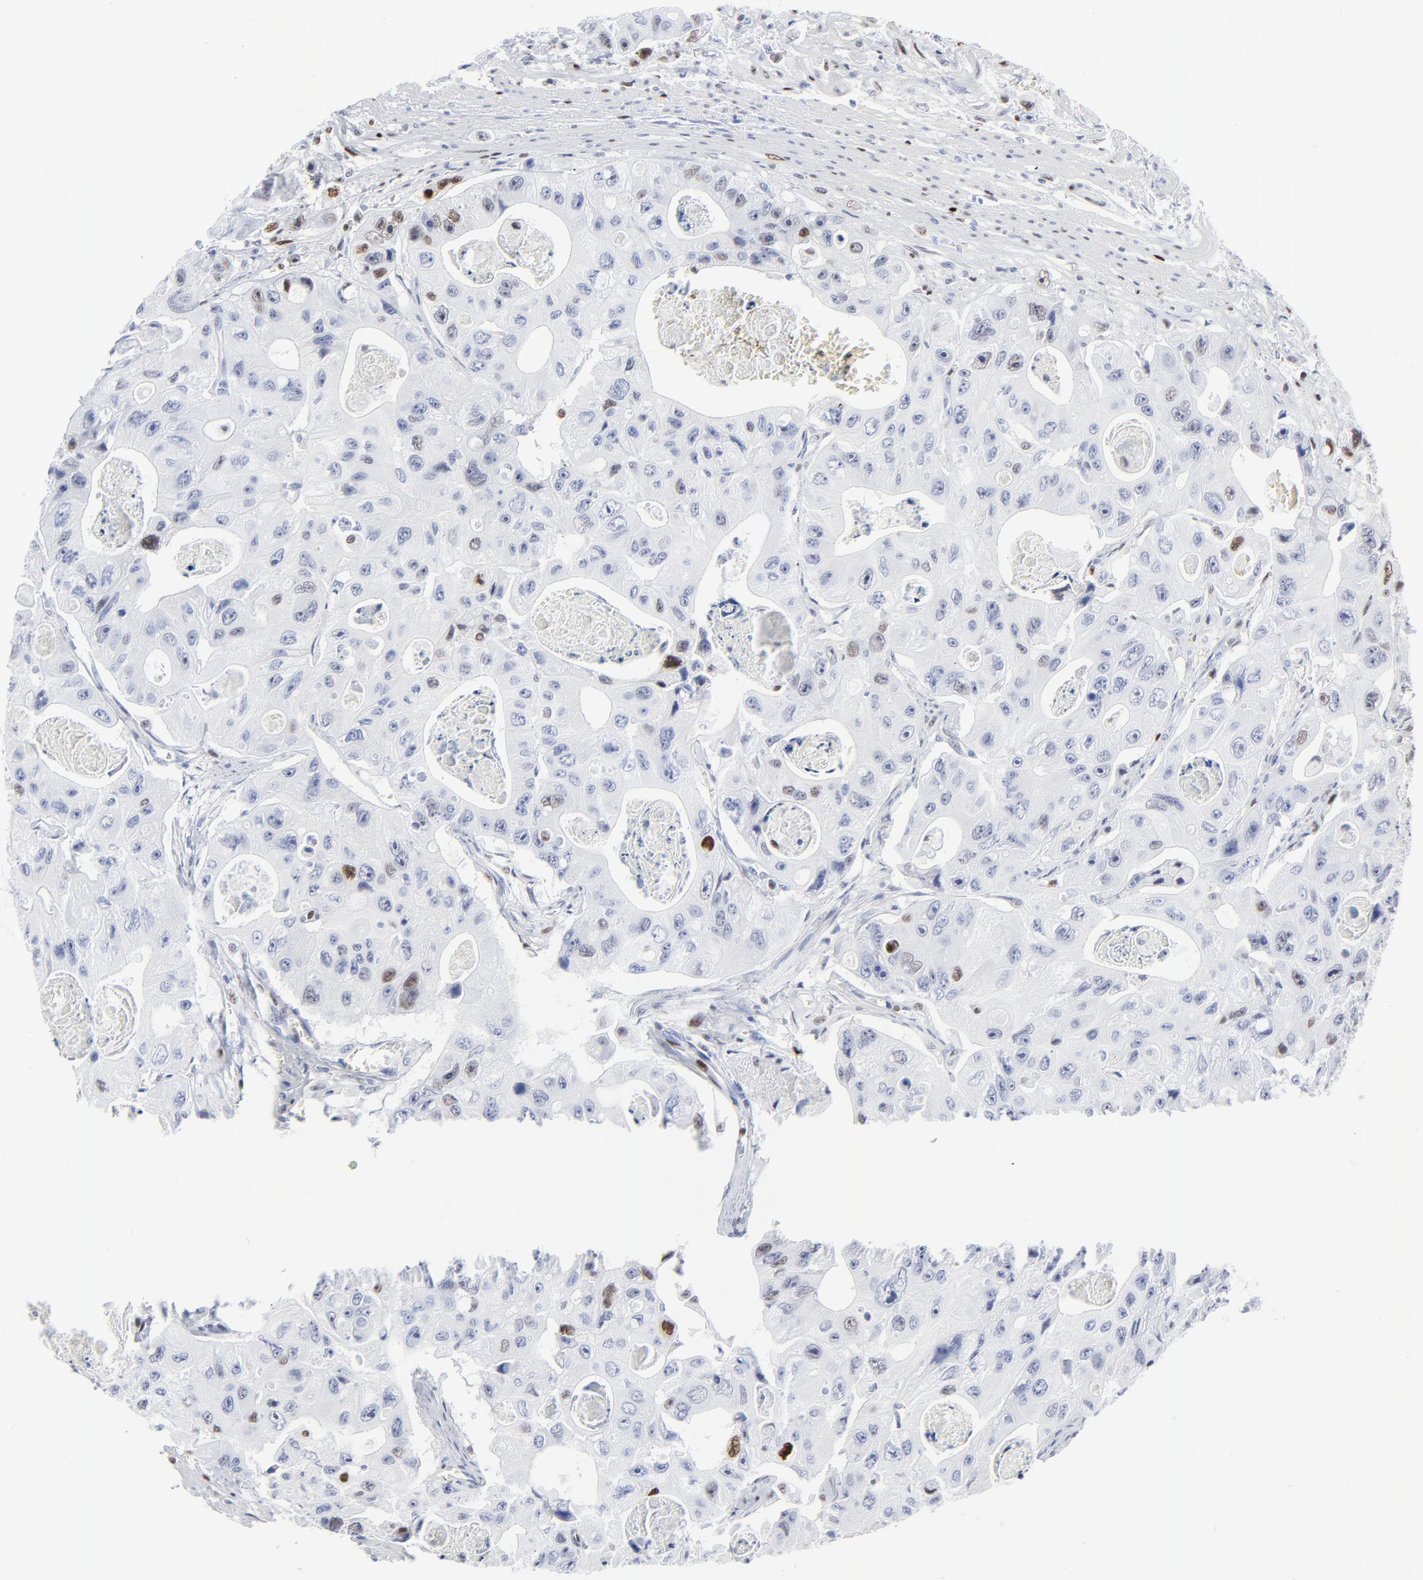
{"staining": {"intensity": "moderate", "quantity": "<25%", "location": "nuclear"}, "tissue": "colorectal cancer", "cell_type": "Tumor cells", "image_type": "cancer", "snomed": [{"axis": "morphology", "description": "Adenocarcinoma, NOS"}, {"axis": "topography", "description": "Colon"}], "caption": "Immunohistochemical staining of colorectal cancer exhibits low levels of moderate nuclear protein expression in approximately <25% of tumor cells.", "gene": "JUN", "patient": {"sex": "female", "age": 46}}